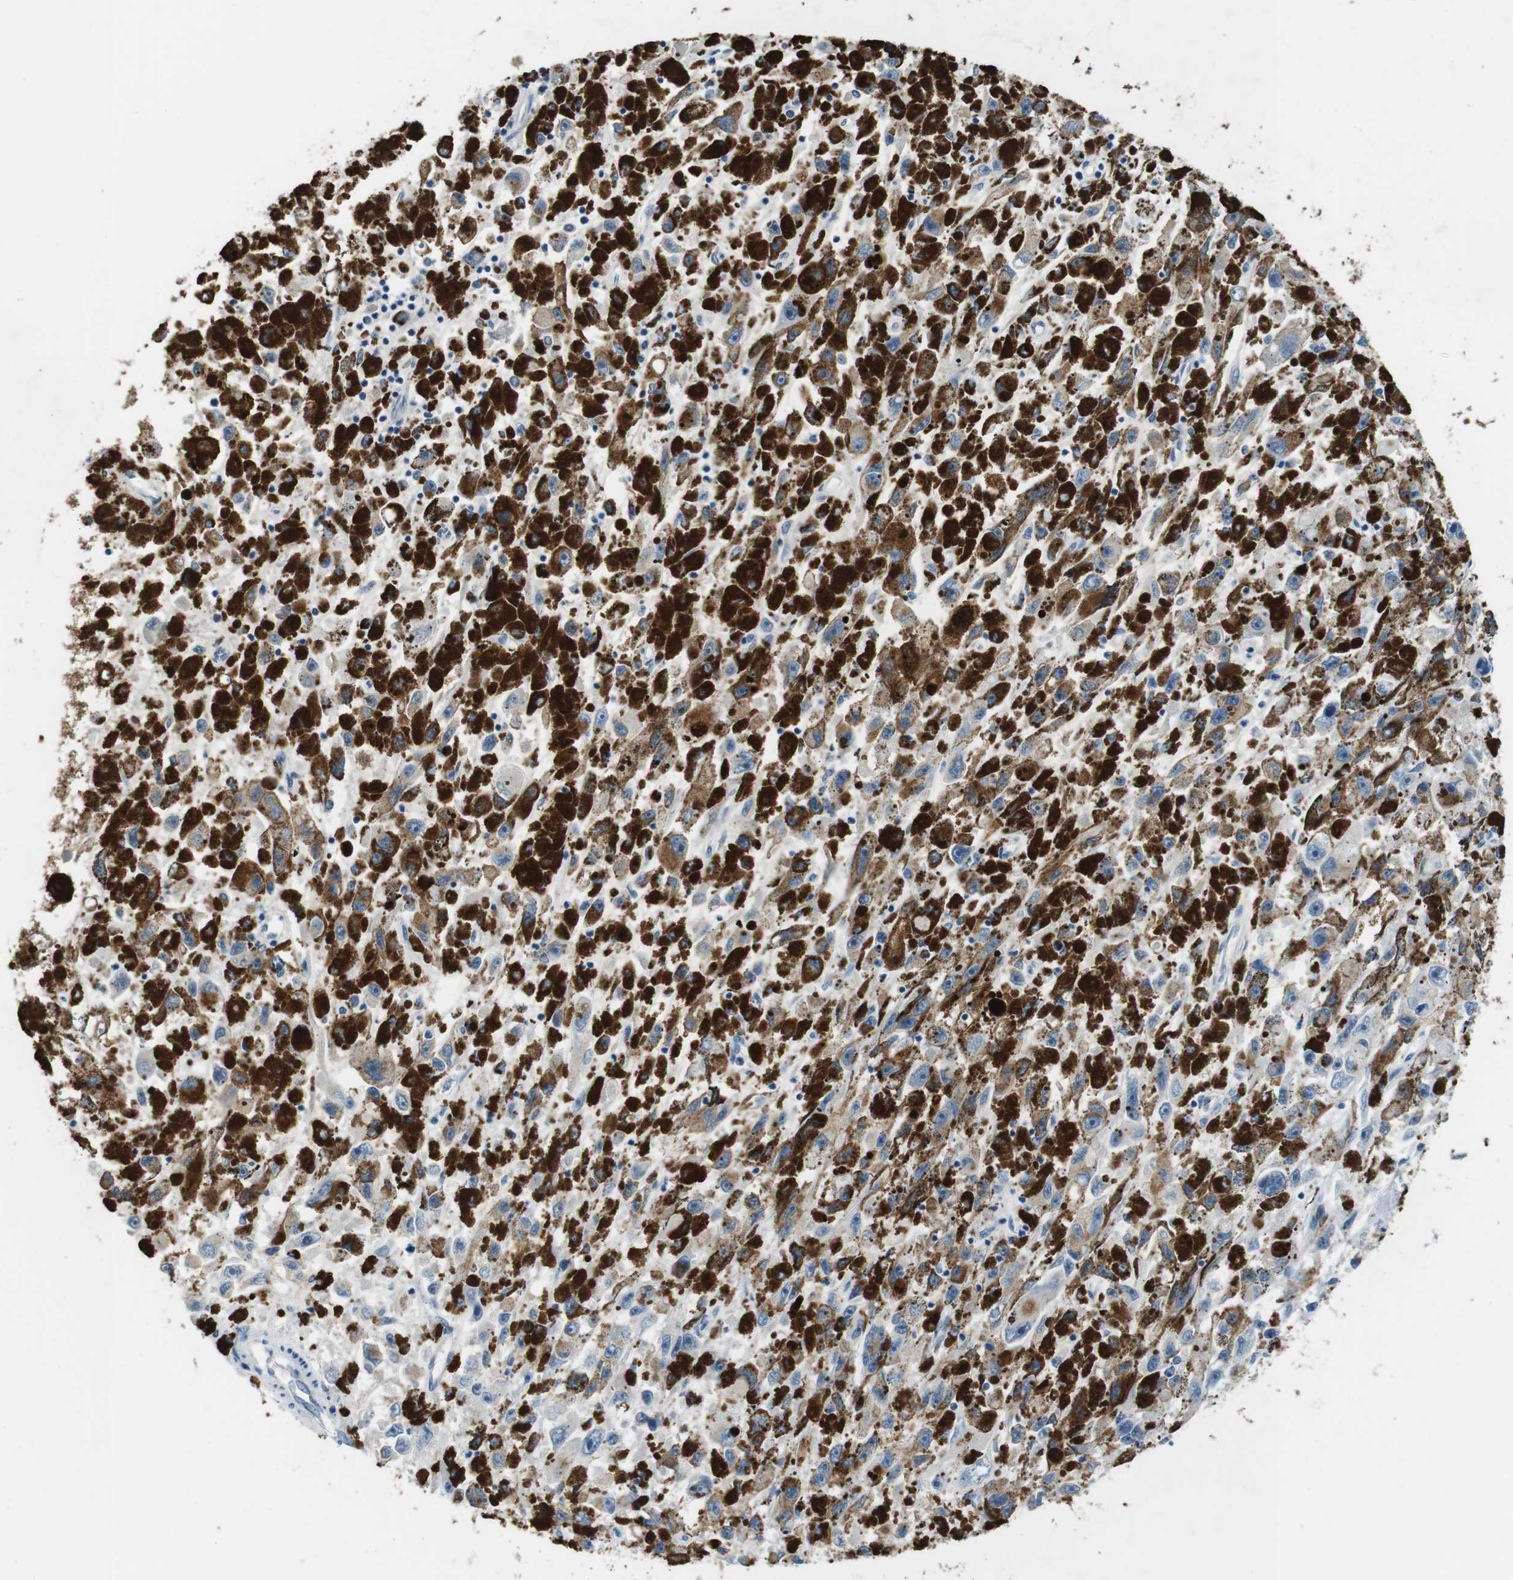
{"staining": {"intensity": "moderate", "quantity": "25%-75%", "location": "cytoplasmic/membranous"}, "tissue": "melanoma", "cell_type": "Tumor cells", "image_type": "cancer", "snomed": [{"axis": "morphology", "description": "Malignant melanoma, NOS"}, {"axis": "topography", "description": "Skin"}], "caption": "Protein expression analysis of human melanoma reveals moderate cytoplasmic/membranous expression in approximately 25%-75% of tumor cells.", "gene": "SLC35A3", "patient": {"sex": "female", "age": 104}}